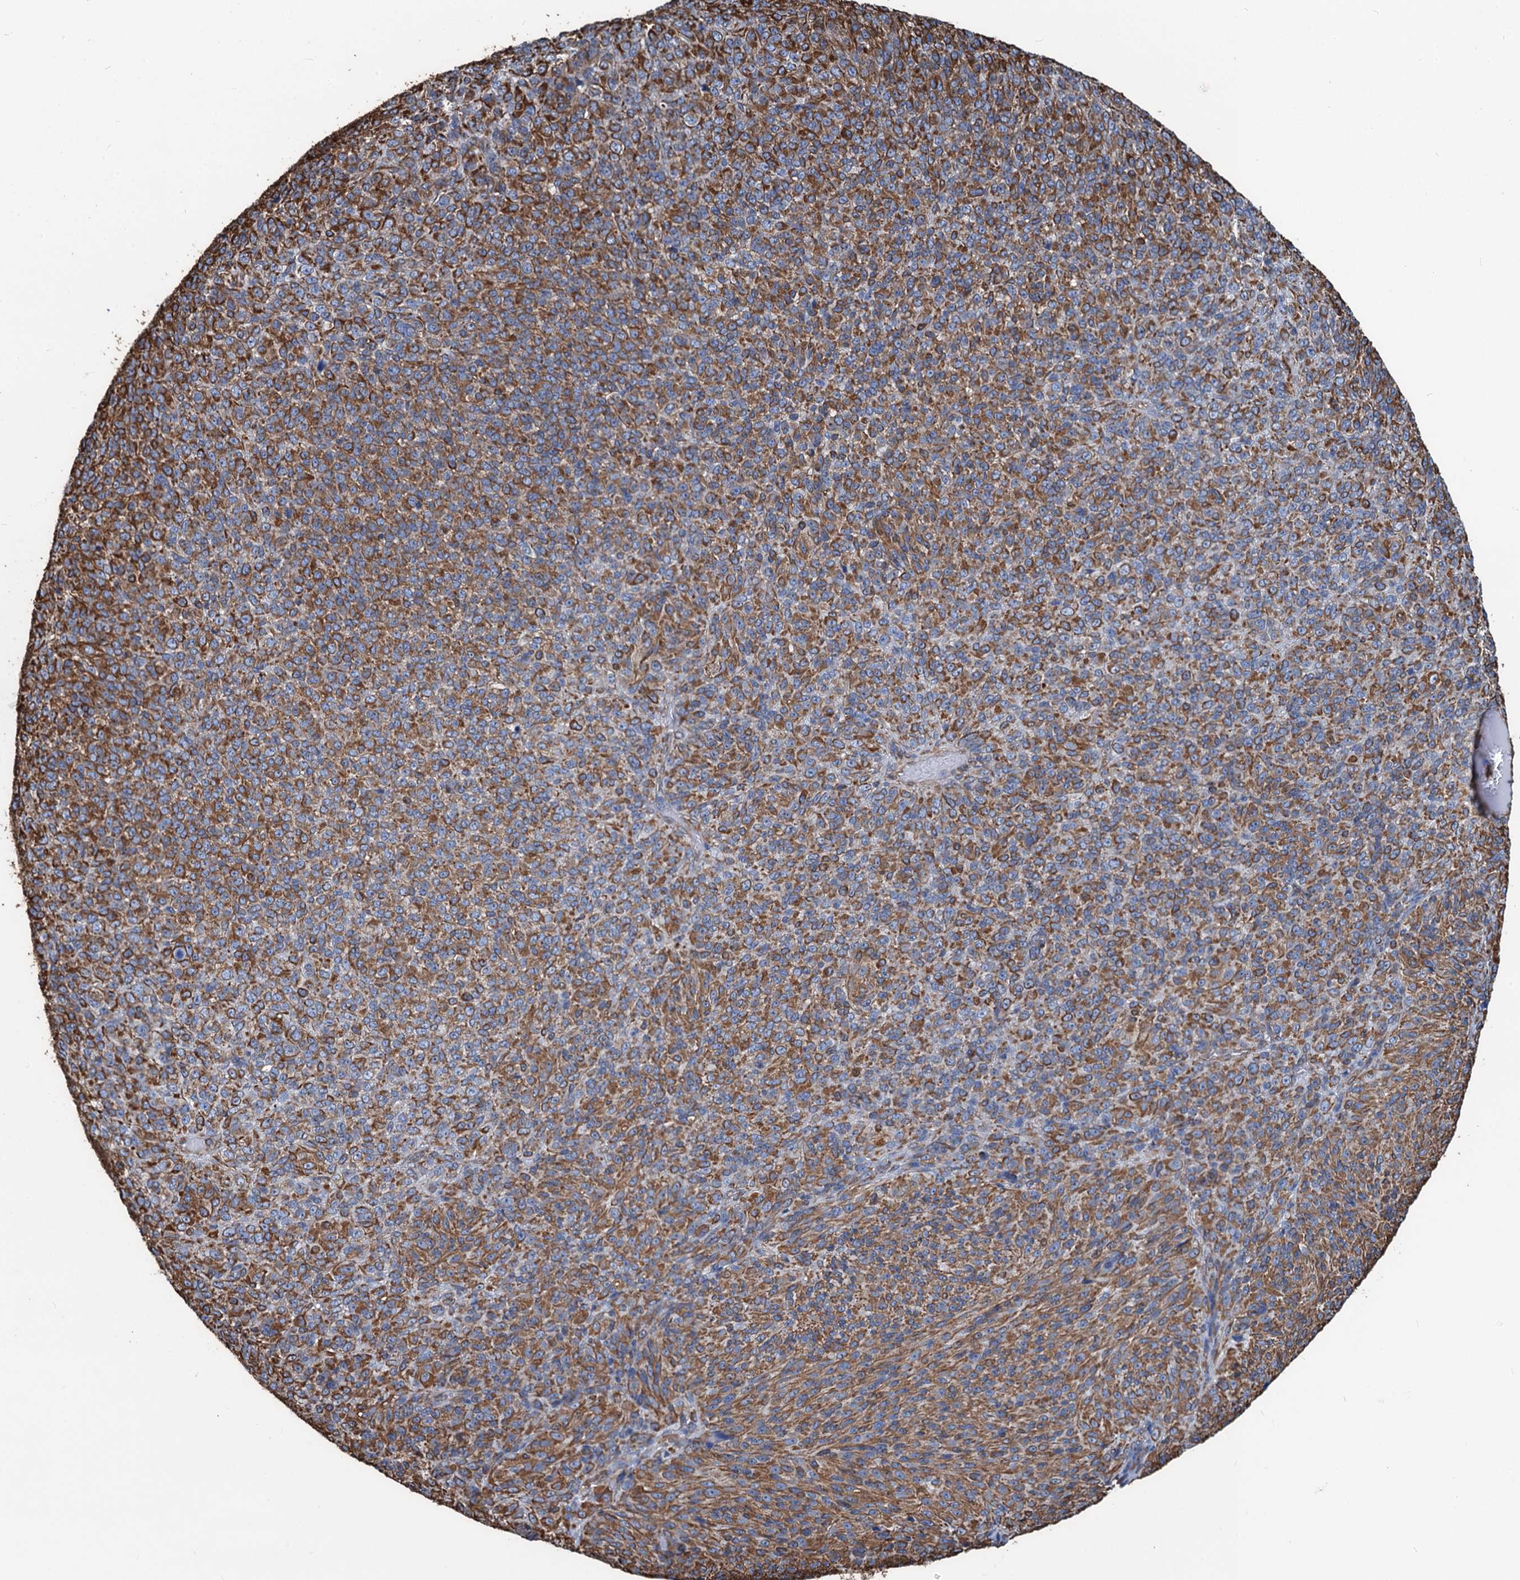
{"staining": {"intensity": "strong", "quantity": ">75%", "location": "cytoplasmic/membranous"}, "tissue": "melanoma", "cell_type": "Tumor cells", "image_type": "cancer", "snomed": [{"axis": "morphology", "description": "Malignant melanoma, Metastatic site"}, {"axis": "topography", "description": "Brain"}], "caption": "This histopathology image reveals IHC staining of human malignant melanoma (metastatic site), with high strong cytoplasmic/membranous positivity in approximately >75% of tumor cells.", "gene": "PGM2", "patient": {"sex": "female", "age": 56}}